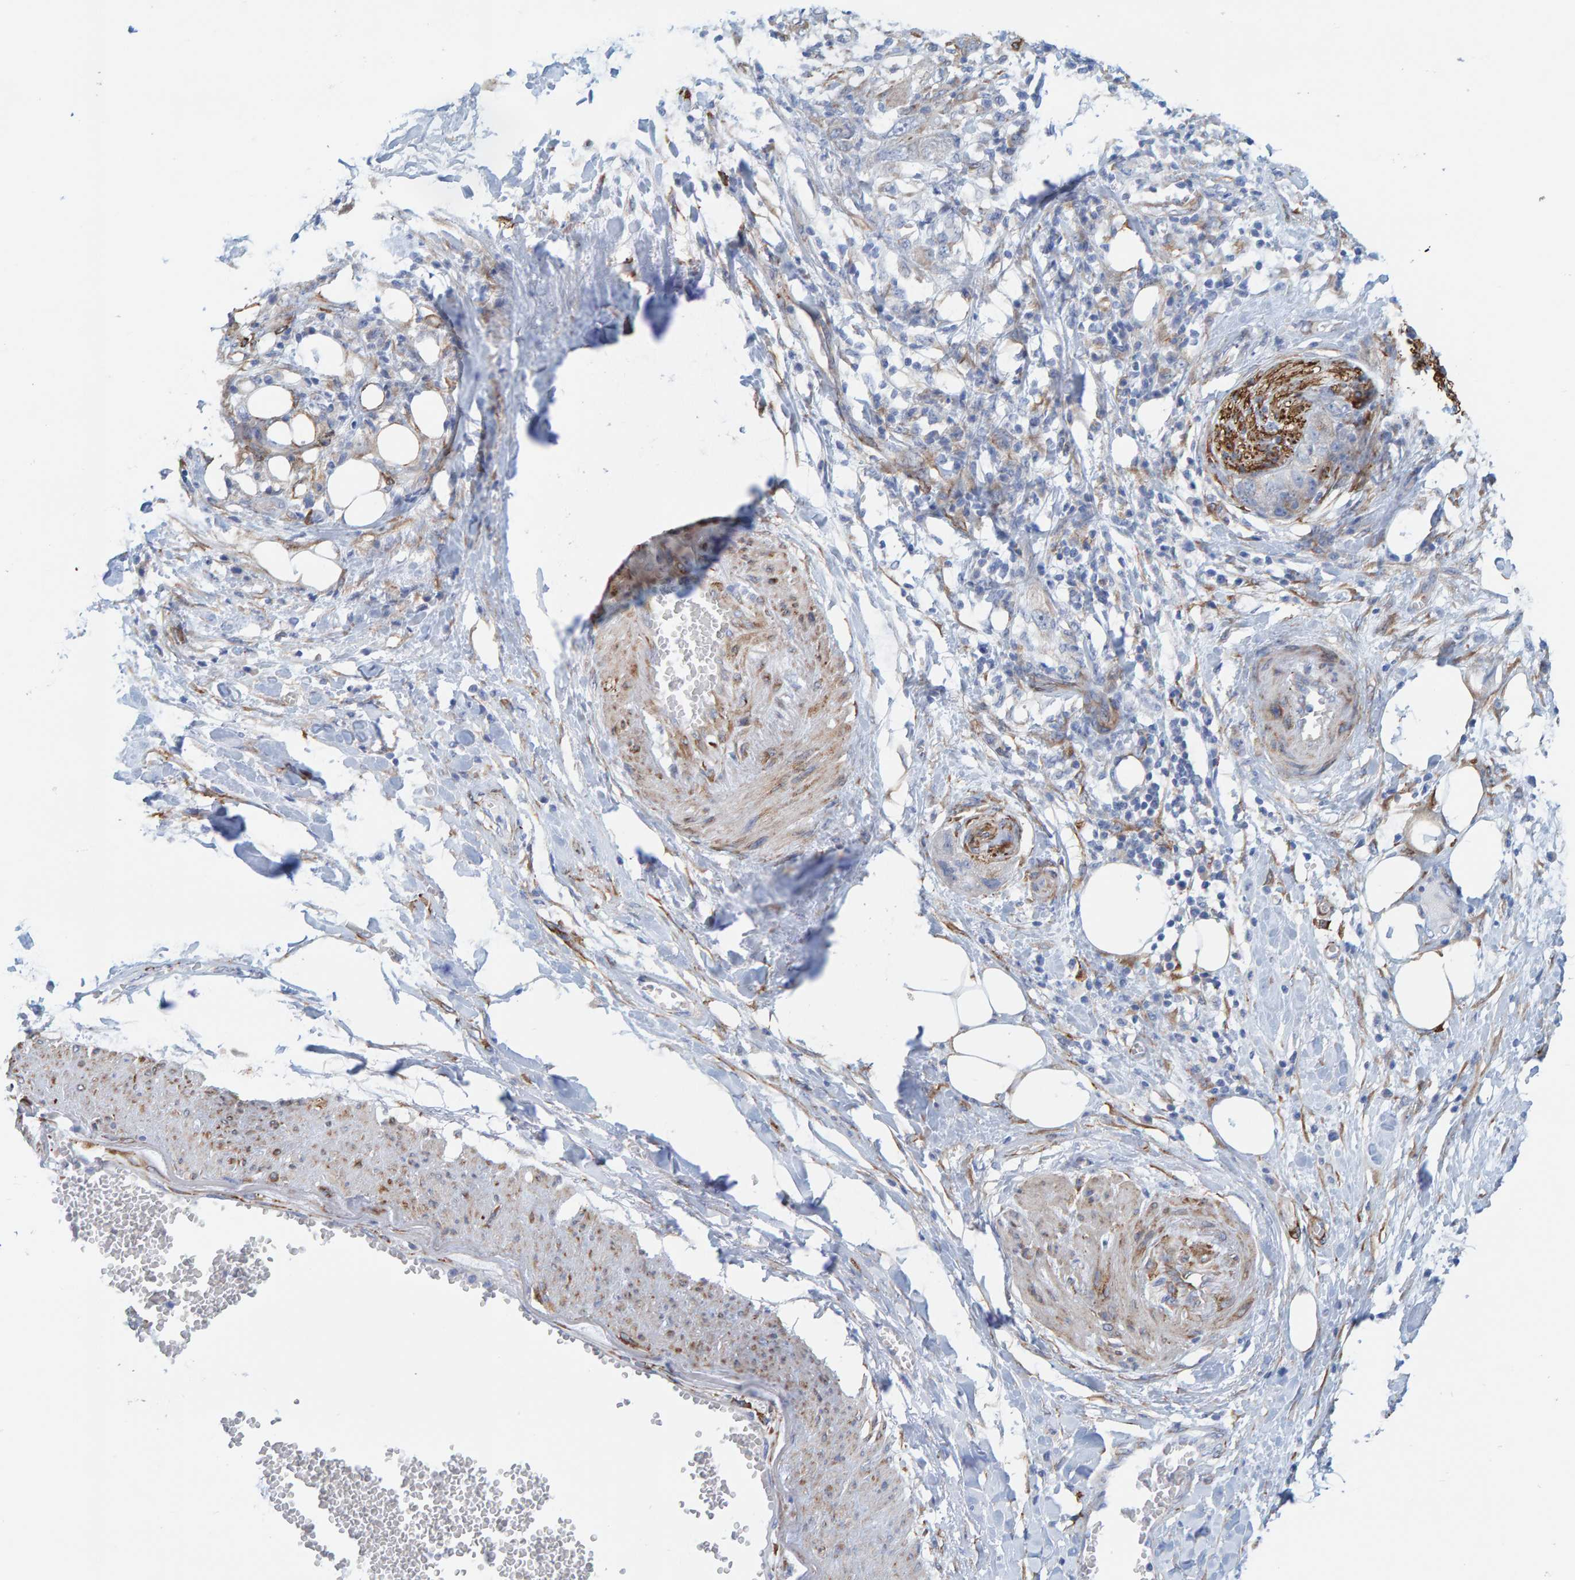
{"staining": {"intensity": "negative", "quantity": "none", "location": "none"}, "tissue": "pancreatic cancer", "cell_type": "Tumor cells", "image_type": "cancer", "snomed": [{"axis": "morphology", "description": "Adenocarcinoma, NOS"}, {"axis": "topography", "description": "Pancreas"}], "caption": "This micrograph is of adenocarcinoma (pancreatic) stained with immunohistochemistry (IHC) to label a protein in brown with the nuclei are counter-stained blue. There is no positivity in tumor cells.", "gene": "MAP1B", "patient": {"sex": "female", "age": 78}}